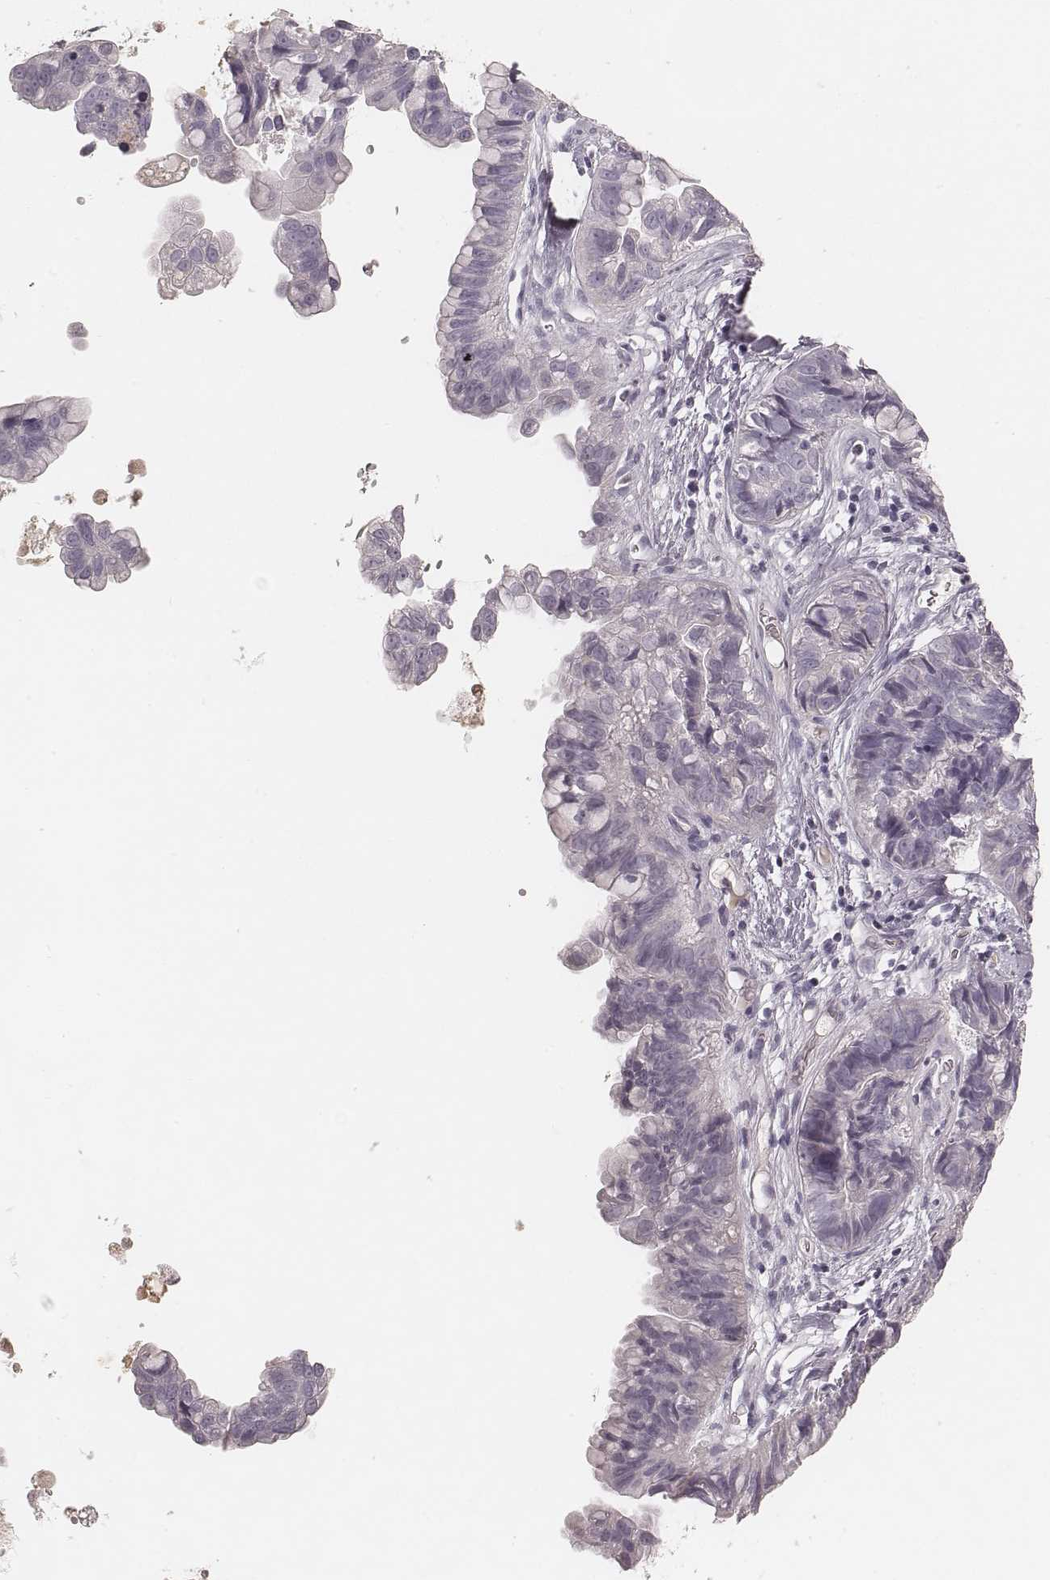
{"staining": {"intensity": "negative", "quantity": "none", "location": "none"}, "tissue": "ovarian cancer", "cell_type": "Tumor cells", "image_type": "cancer", "snomed": [{"axis": "morphology", "description": "Cystadenocarcinoma, mucinous, NOS"}, {"axis": "topography", "description": "Ovary"}], "caption": "Protein analysis of ovarian cancer reveals no significant expression in tumor cells. (DAB (3,3'-diaminobenzidine) immunohistochemistry visualized using brightfield microscopy, high magnification).", "gene": "SMIM24", "patient": {"sex": "female", "age": 76}}